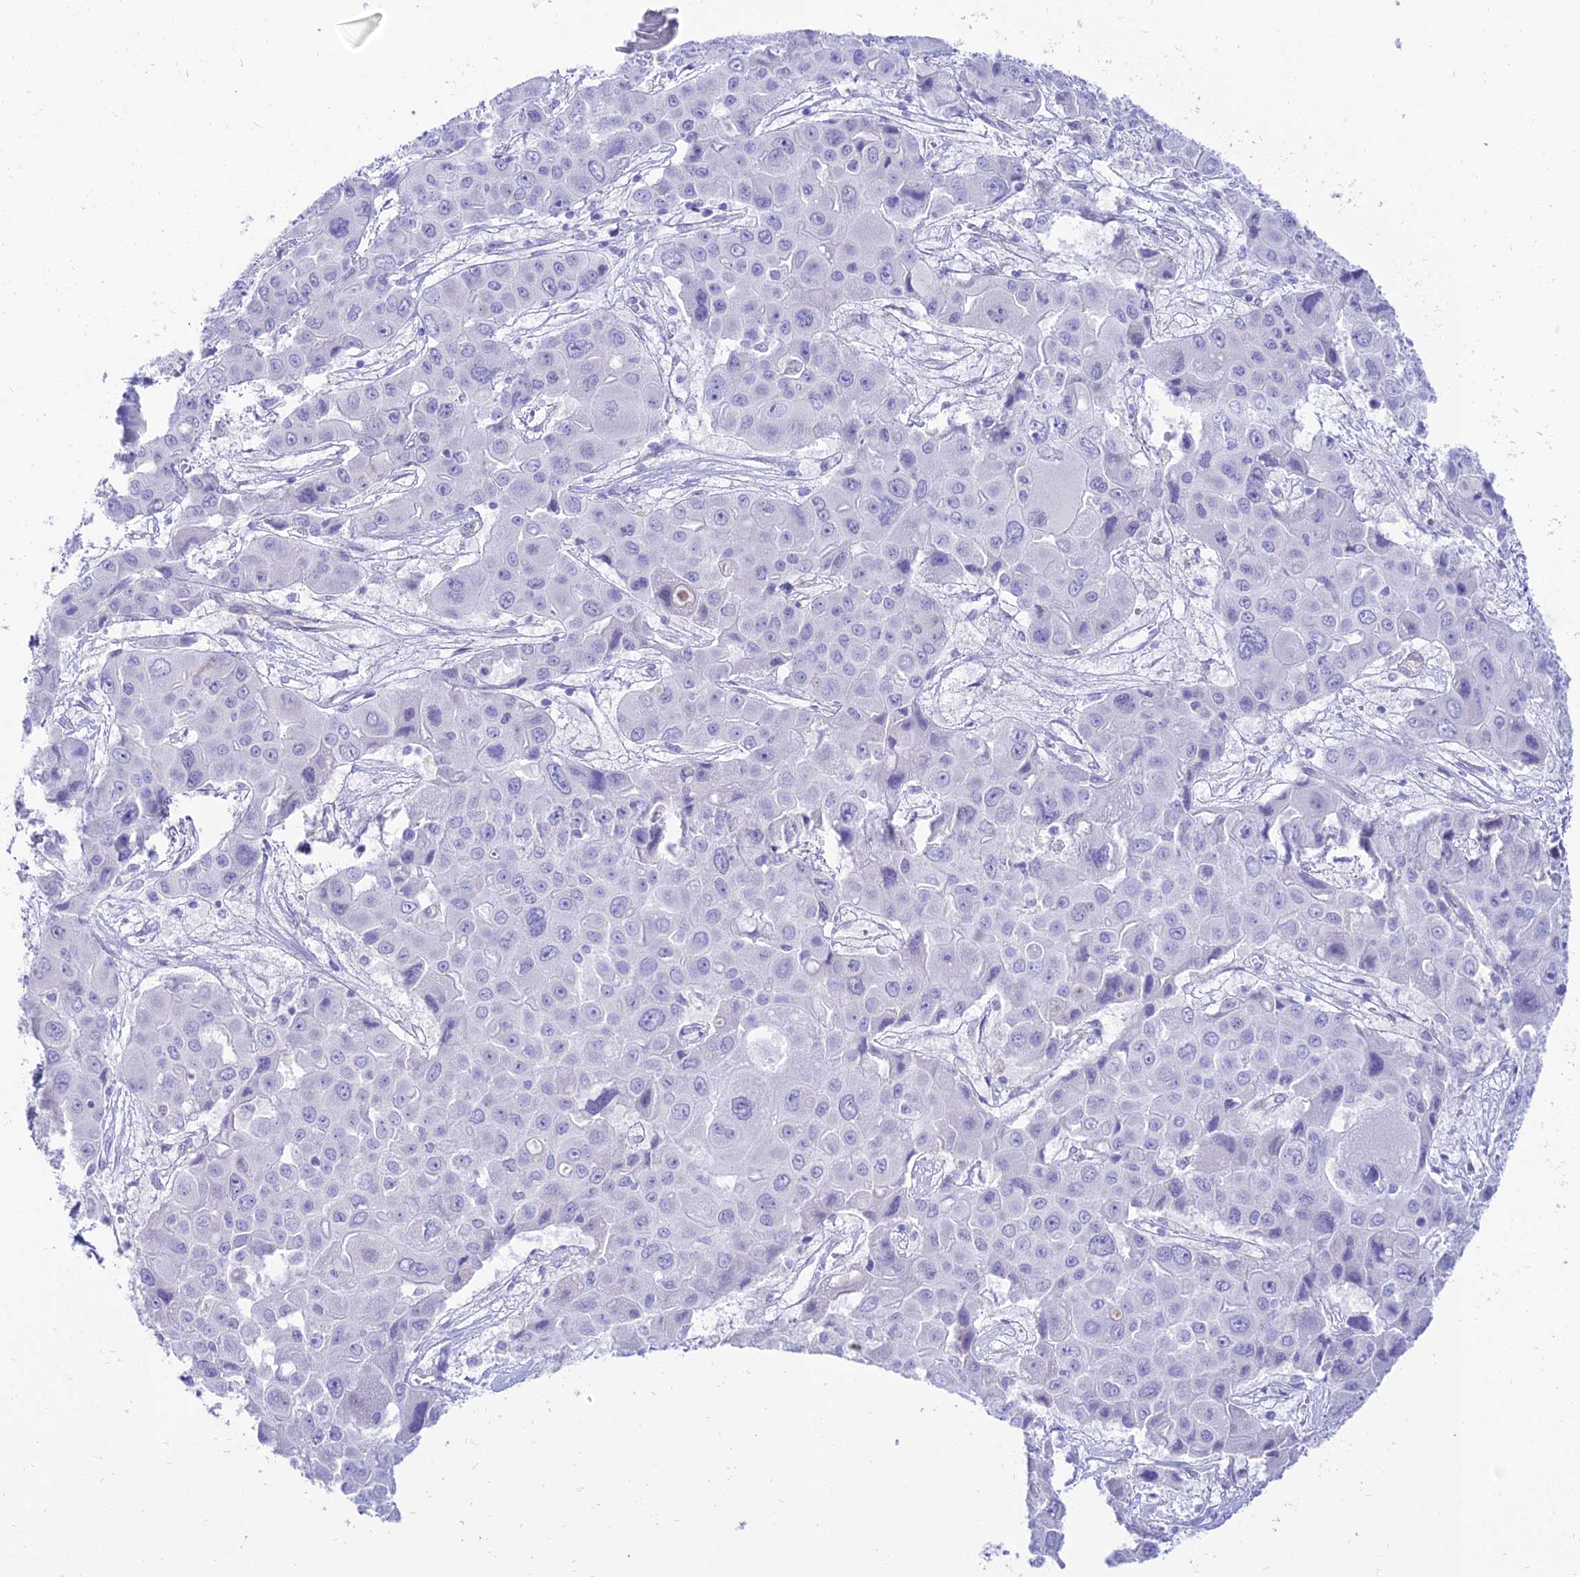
{"staining": {"intensity": "negative", "quantity": "none", "location": "none"}, "tissue": "liver cancer", "cell_type": "Tumor cells", "image_type": "cancer", "snomed": [{"axis": "morphology", "description": "Cholangiocarcinoma"}, {"axis": "topography", "description": "Liver"}], "caption": "IHC histopathology image of neoplastic tissue: cholangiocarcinoma (liver) stained with DAB (3,3'-diaminobenzidine) demonstrates no significant protein staining in tumor cells.", "gene": "TAC3", "patient": {"sex": "male", "age": 67}}